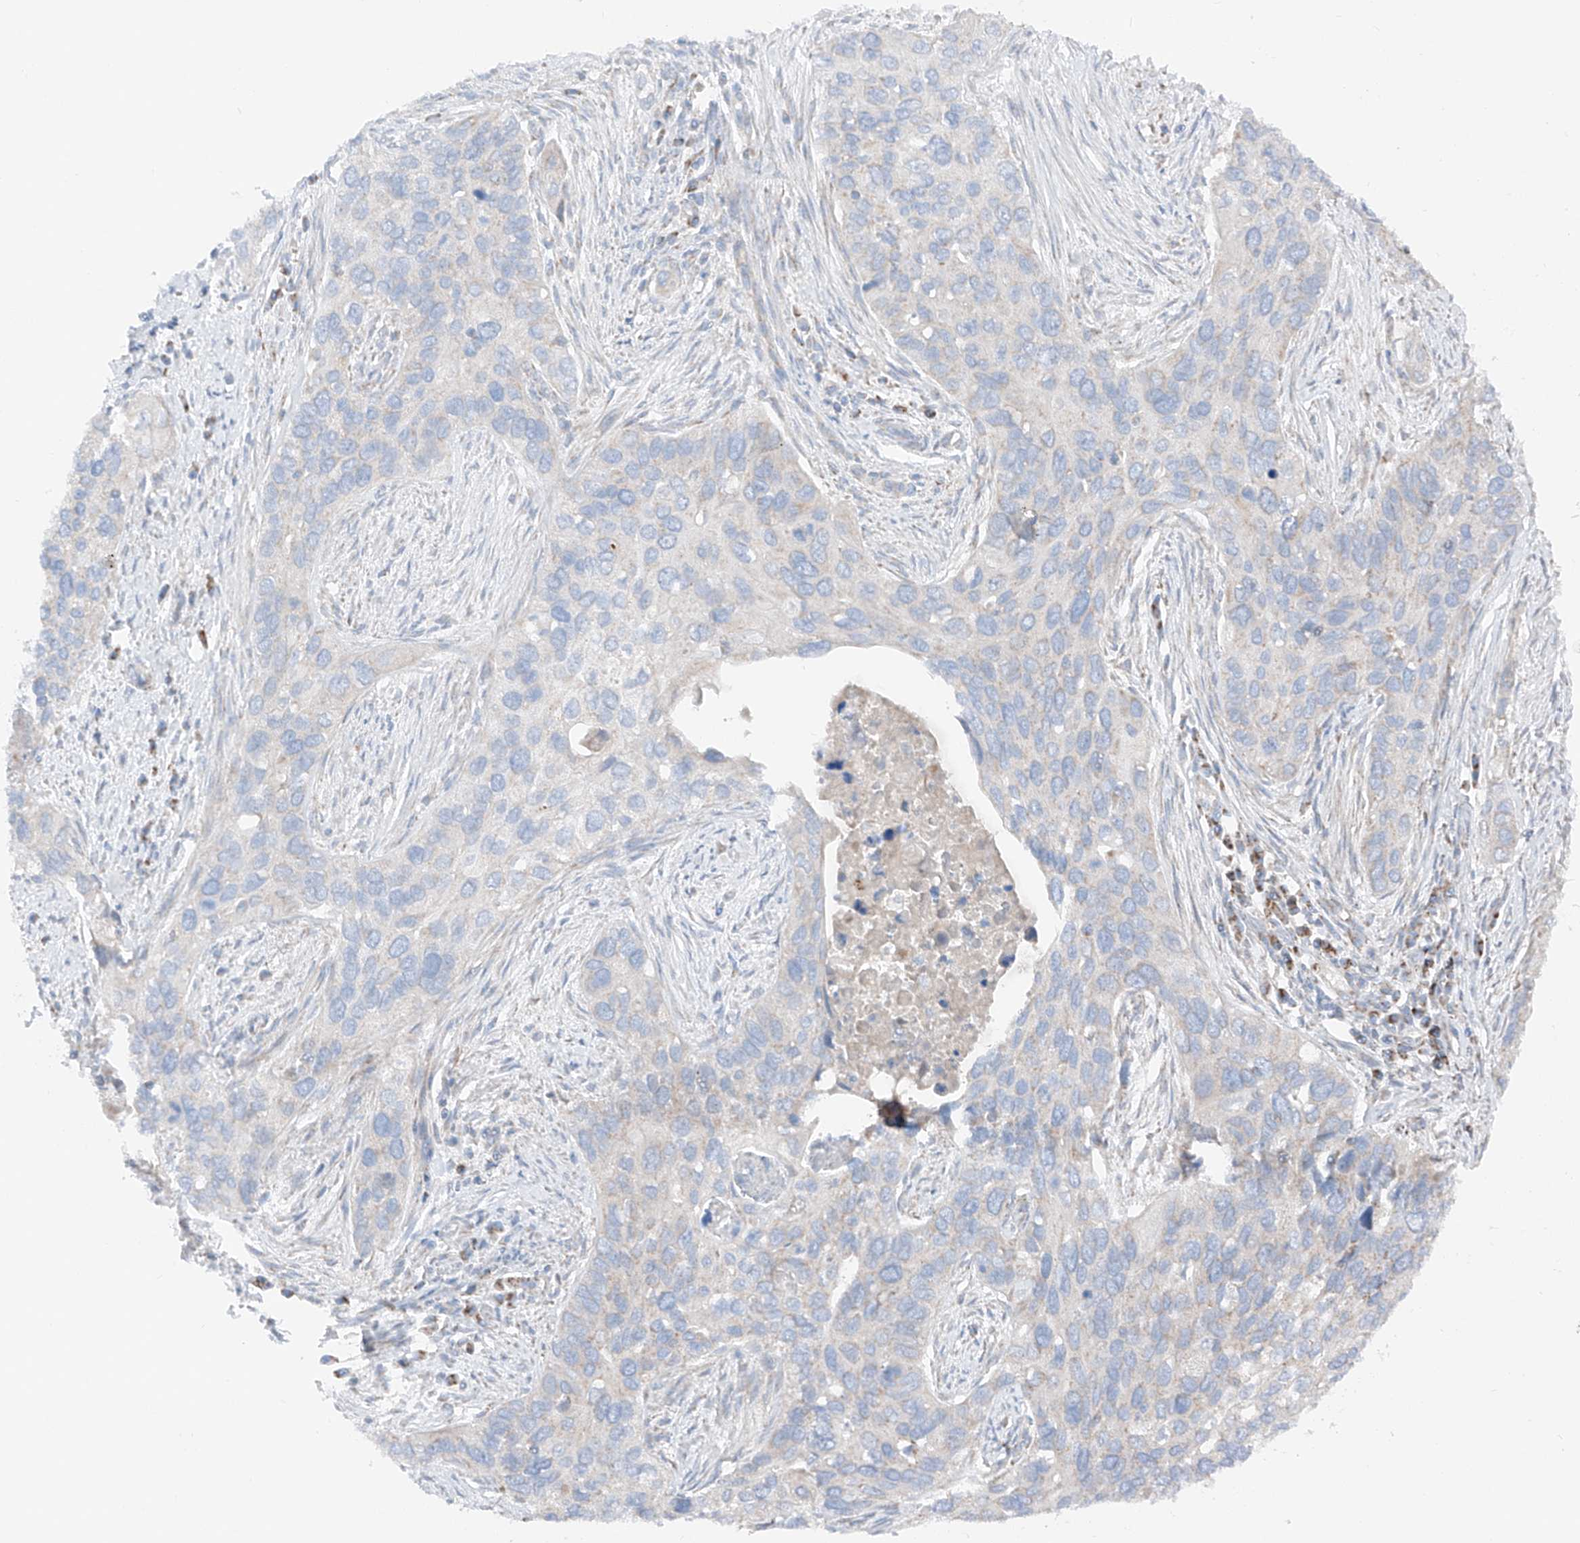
{"staining": {"intensity": "weak", "quantity": "<25%", "location": "cytoplasmic/membranous"}, "tissue": "cervical cancer", "cell_type": "Tumor cells", "image_type": "cancer", "snomed": [{"axis": "morphology", "description": "Squamous cell carcinoma, NOS"}, {"axis": "topography", "description": "Cervix"}], "caption": "High power microscopy image of an immunohistochemistry micrograph of squamous cell carcinoma (cervical), revealing no significant staining in tumor cells.", "gene": "MRAP", "patient": {"sex": "female", "age": 55}}